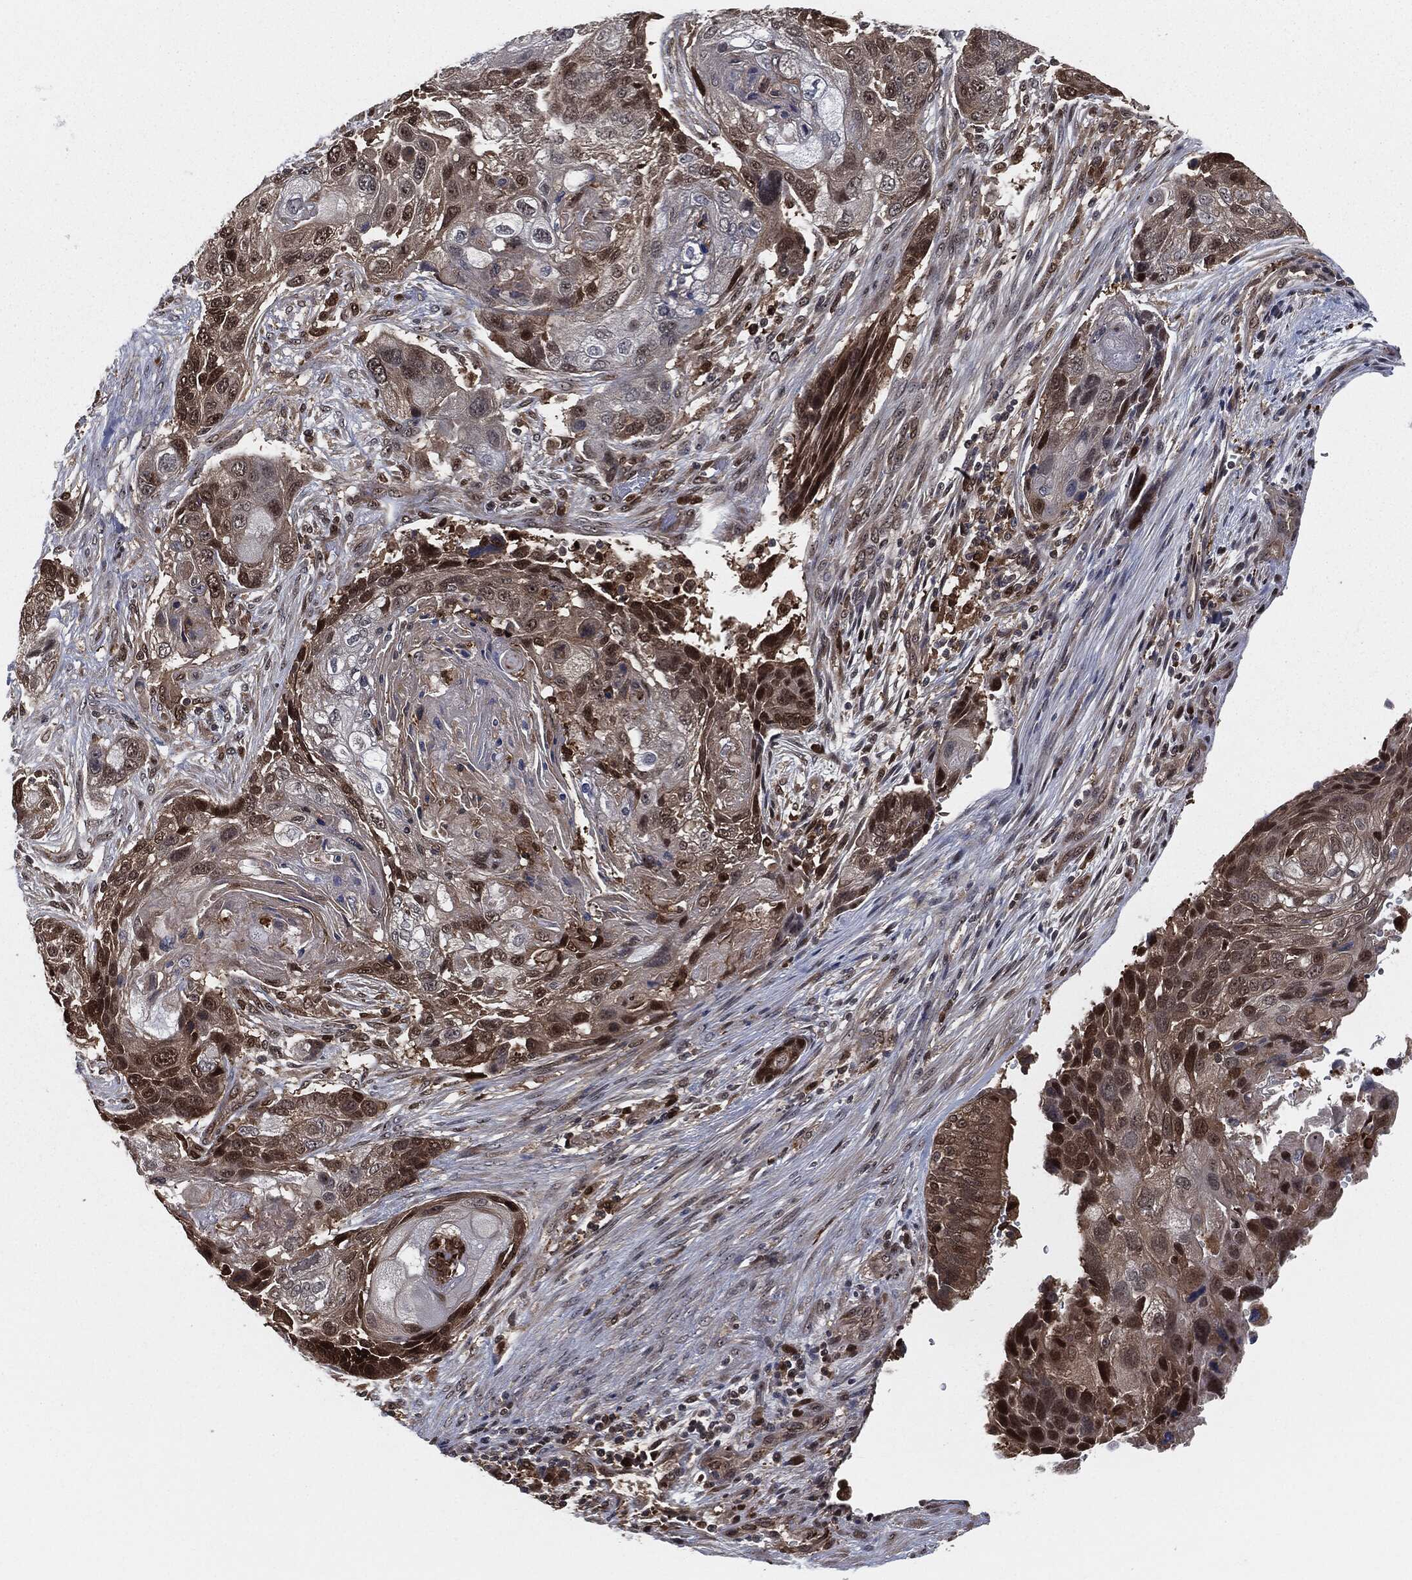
{"staining": {"intensity": "moderate", "quantity": "<25%", "location": "nuclear"}, "tissue": "lung cancer", "cell_type": "Tumor cells", "image_type": "cancer", "snomed": [{"axis": "morphology", "description": "Normal tissue, NOS"}, {"axis": "morphology", "description": "Squamous cell carcinoma, NOS"}, {"axis": "topography", "description": "Bronchus"}, {"axis": "topography", "description": "Lung"}], "caption": "Moderate nuclear protein staining is appreciated in approximately <25% of tumor cells in lung squamous cell carcinoma.", "gene": "CAPRIN2", "patient": {"sex": "male", "age": 69}}